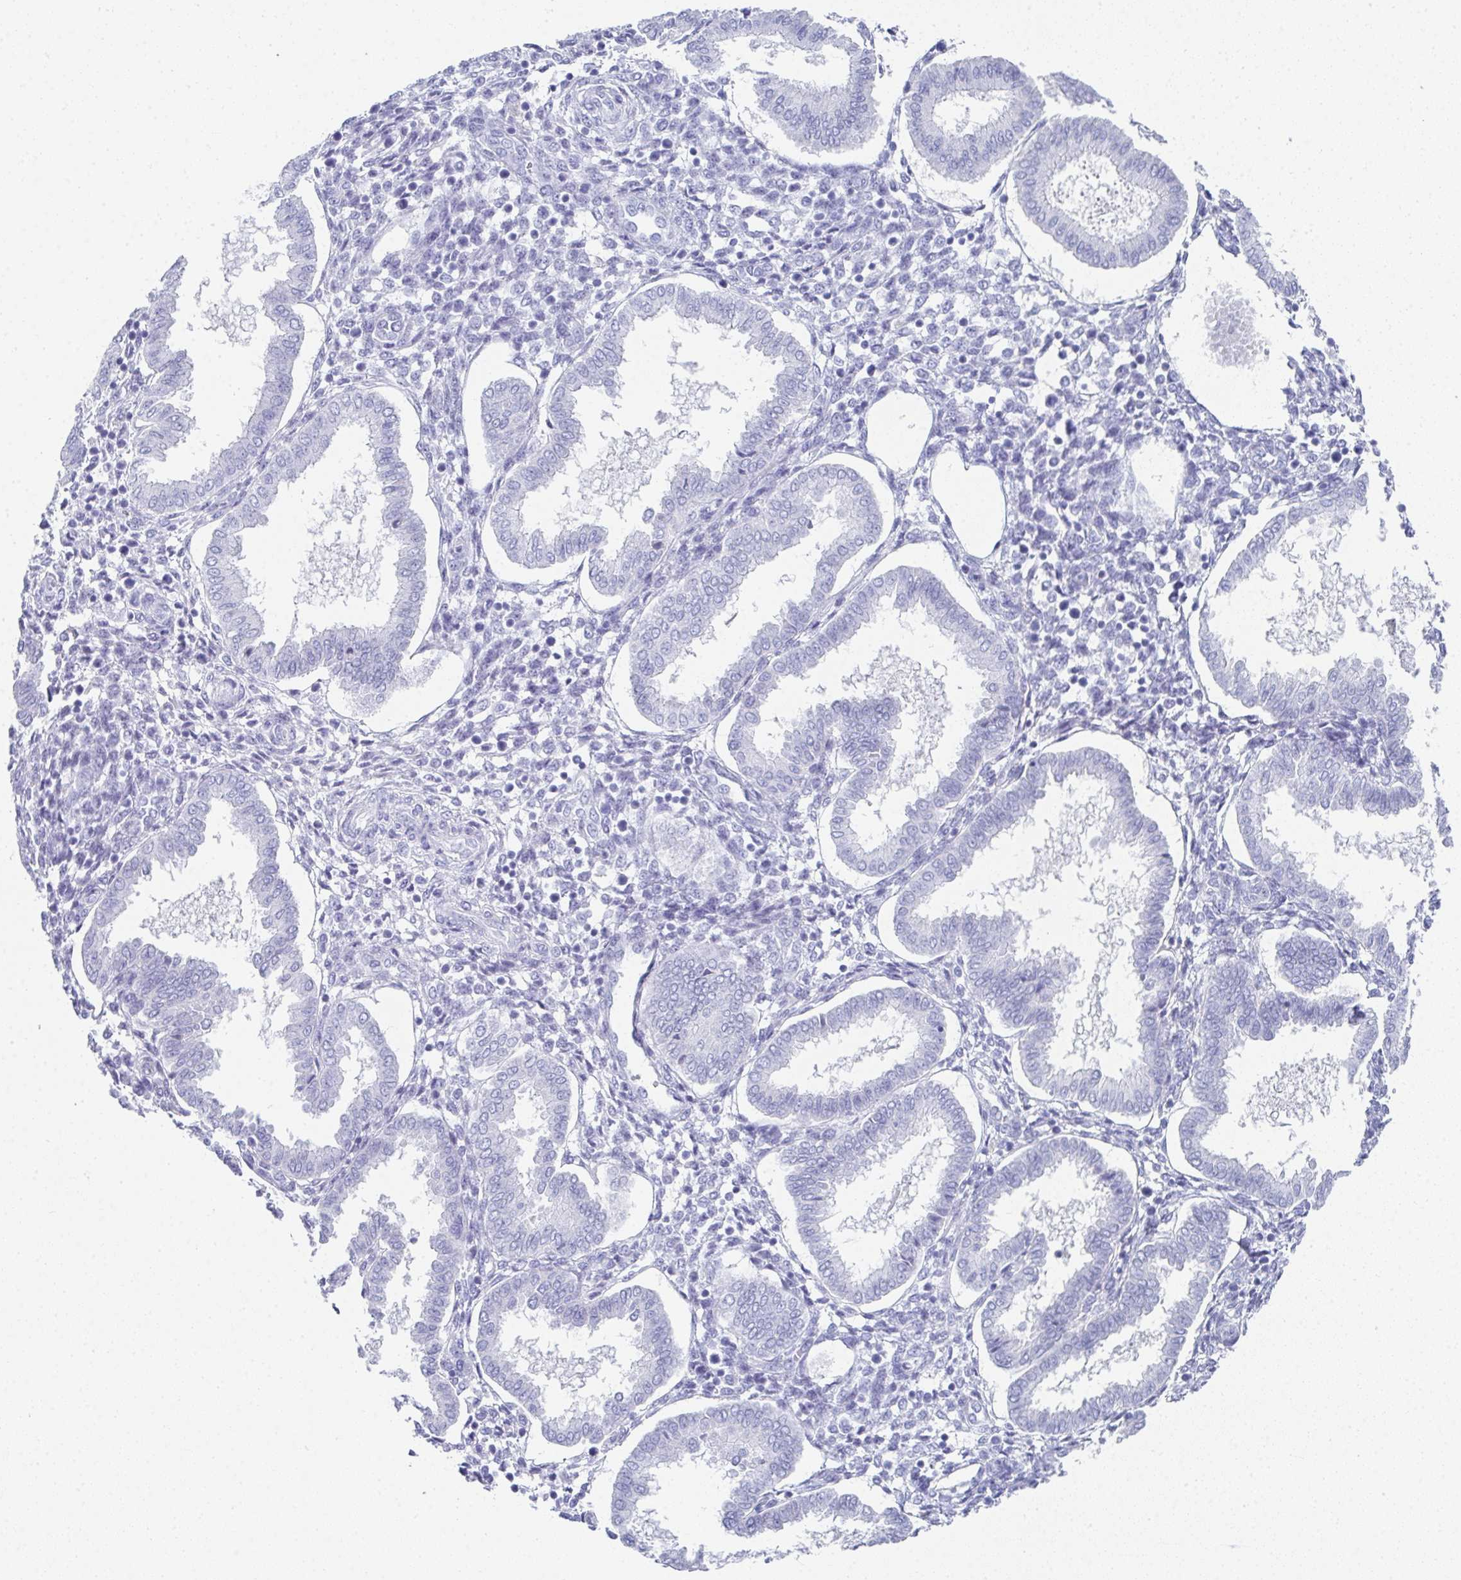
{"staining": {"intensity": "negative", "quantity": "none", "location": "none"}, "tissue": "endometrium", "cell_type": "Cells in endometrial stroma", "image_type": "normal", "snomed": [{"axis": "morphology", "description": "Normal tissue, NOS"}, {"axis": "topography", "description": "Endometrium"}], "caption": "Benign endometrium was stained to show a protein in brown. There is no significant expression in cells in endometrial stroma. The staining is performed using DAB (3,3'-diaminobenzidine) brown chromogen with nuclei counter-stained in using hematoxylin.", "gene": "SYCP1", "patient": {"sex": "female", "age": 24}}